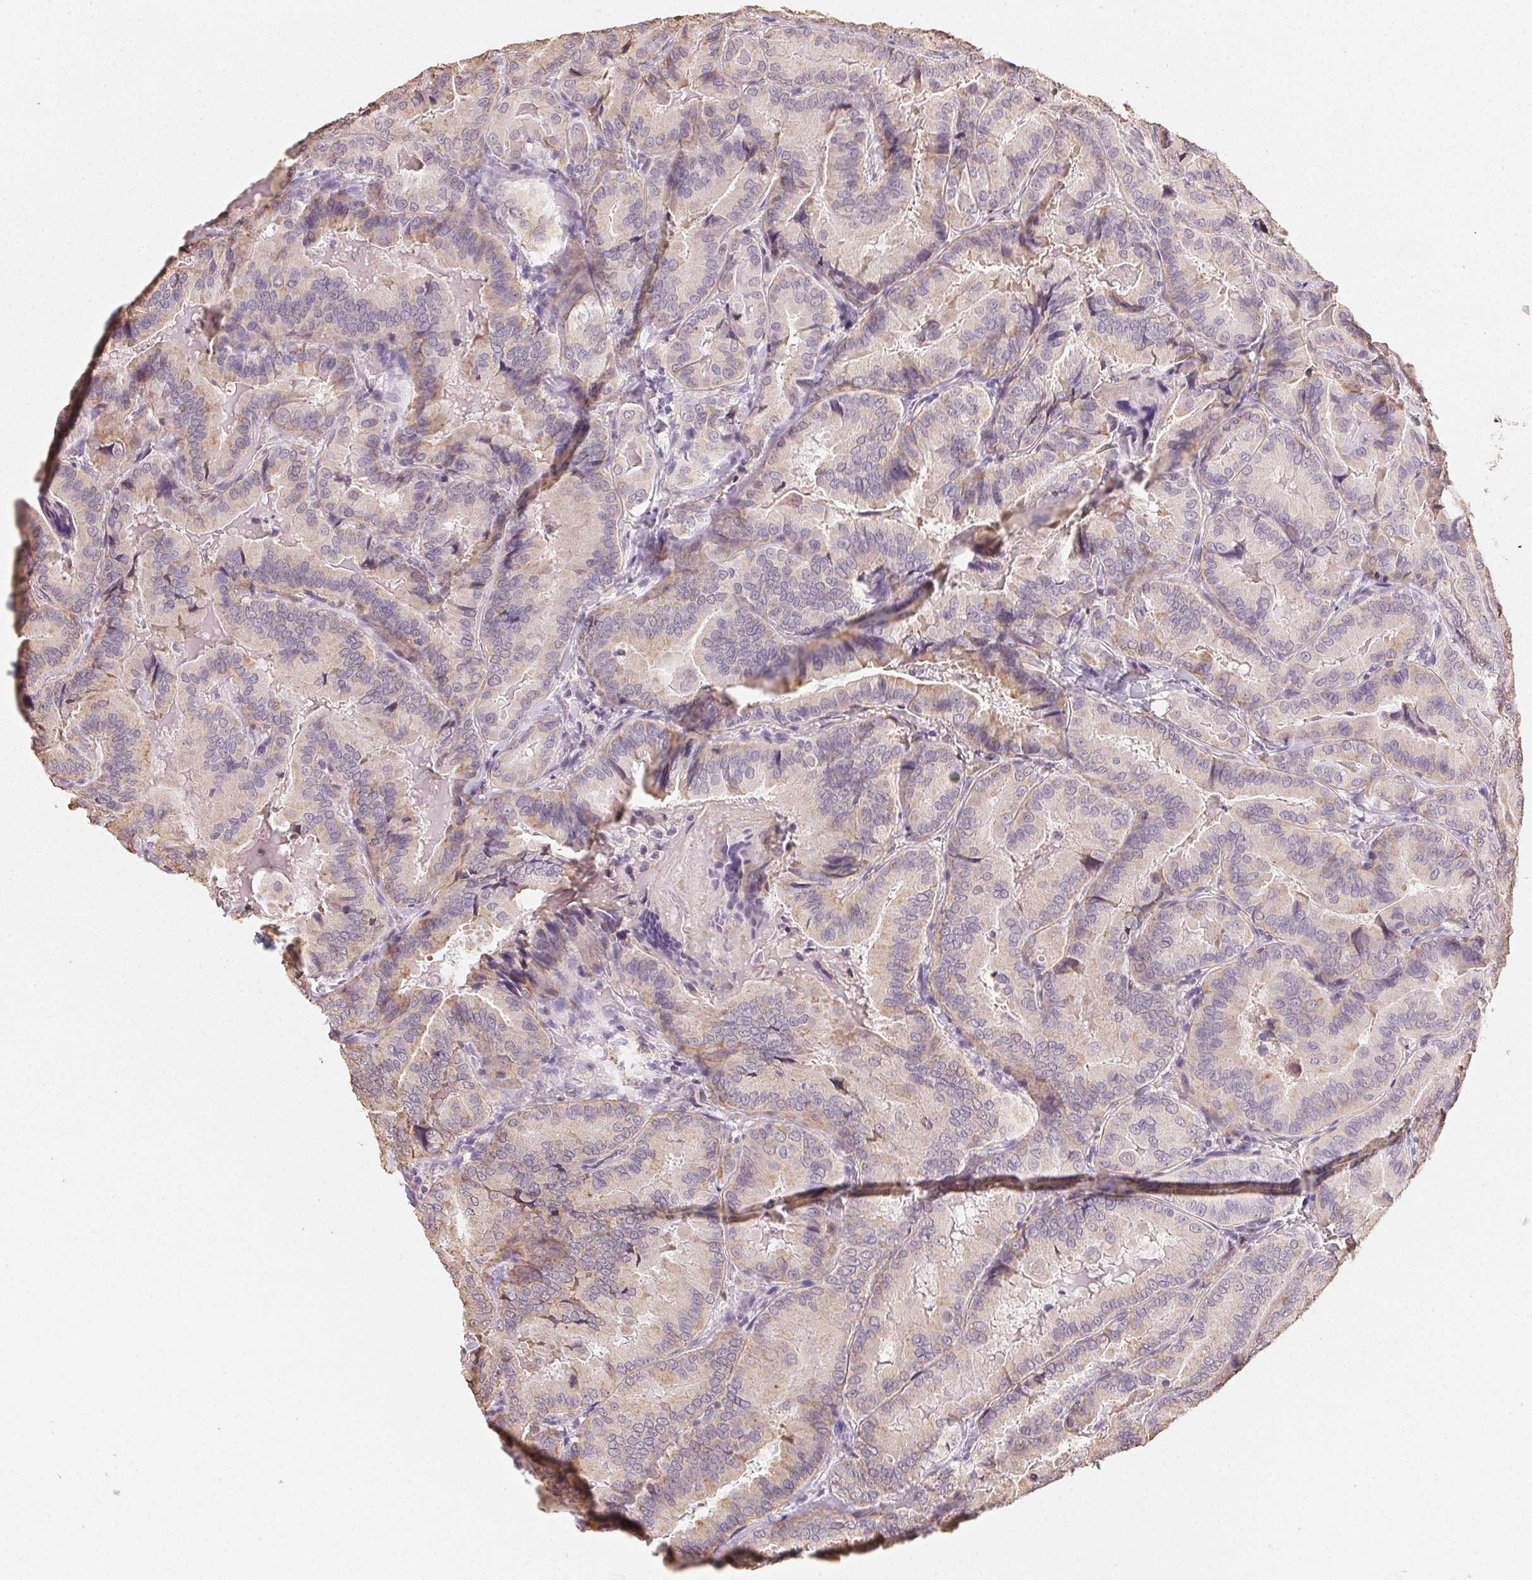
{"staining": {"intensity": "weak", "quantity": "<25%", "location": "cytoplasmic/membranous"}, "tissue": "thyroid cancer", "cell_type": "Tumor cells", "image_type": "cancer", "snomed": [{"axis": "morphology", "description": "Papillary adenocarcinoma, NOS"}, {"axis": "topography", "description": "Thyroid gland"}], "caption": "DAB (3,3'-diaminobenzidine) immunohistochemical staining of papillary adenocarcinoma (thyroid) reveals no significant staining in tumor cells.", "gene": "TMEM174", "patient": {"sex": "male", "age": 61}}